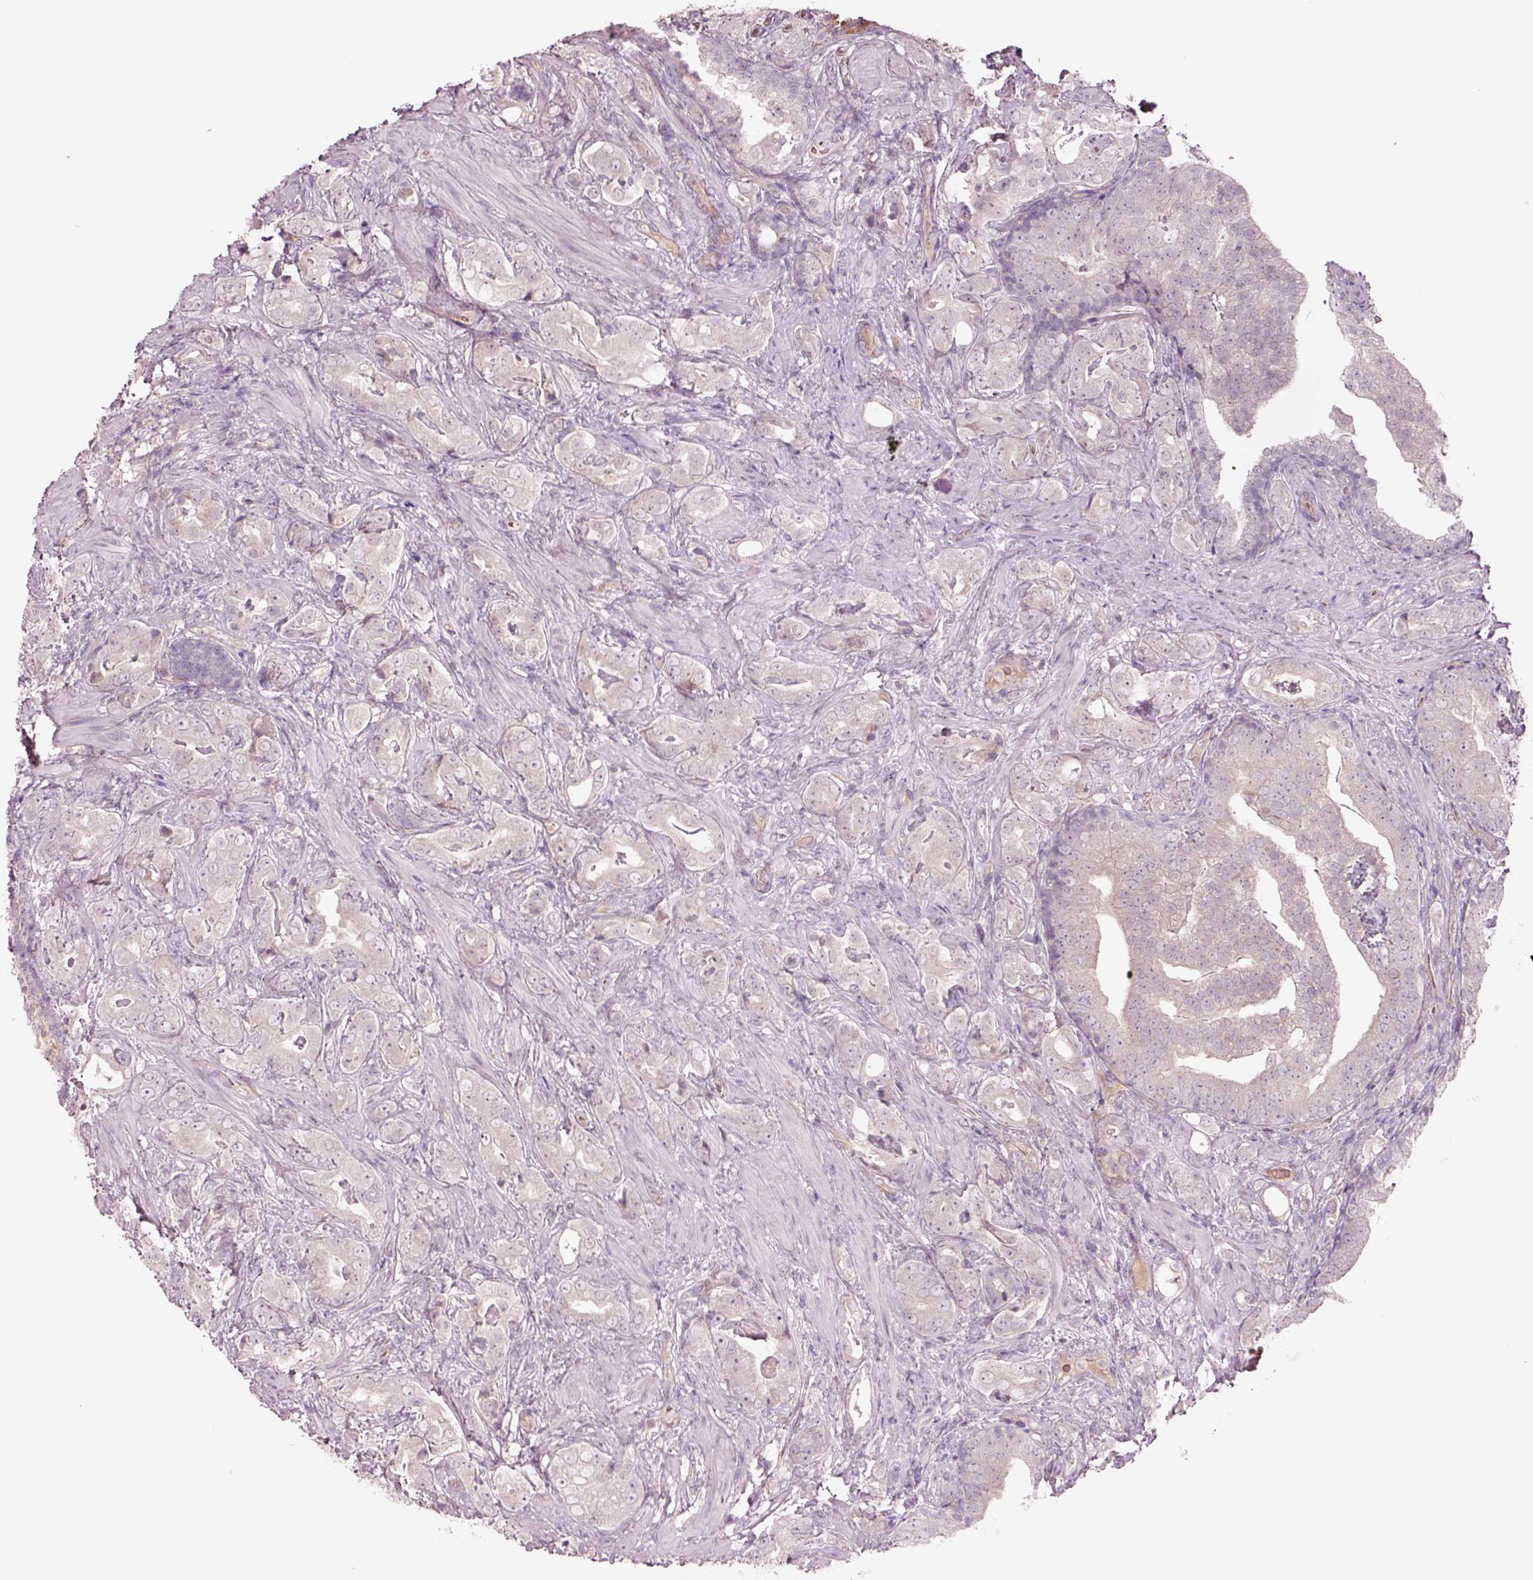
{"staining": {"intensity": "negative", "quantity": "none", "location": "none"}, "tissue": "prostate cancer", "cell_type": "Tumor cells", "image_type": "cancer", "snomed": [{"axis": "morphology", "description": "Adenocarcinoma, NOS"}, {"axis": "topography", "description": "Prostate"}], "caption": "This image is of prostate cancer (adenocarcinoma) stained with IHC to label a protein in brown with the nuclei are counter-stained blue. There is no staining in tumor cells.", "gene": "DUOXA2", "patient": {"sex": "male", "age": 57}}